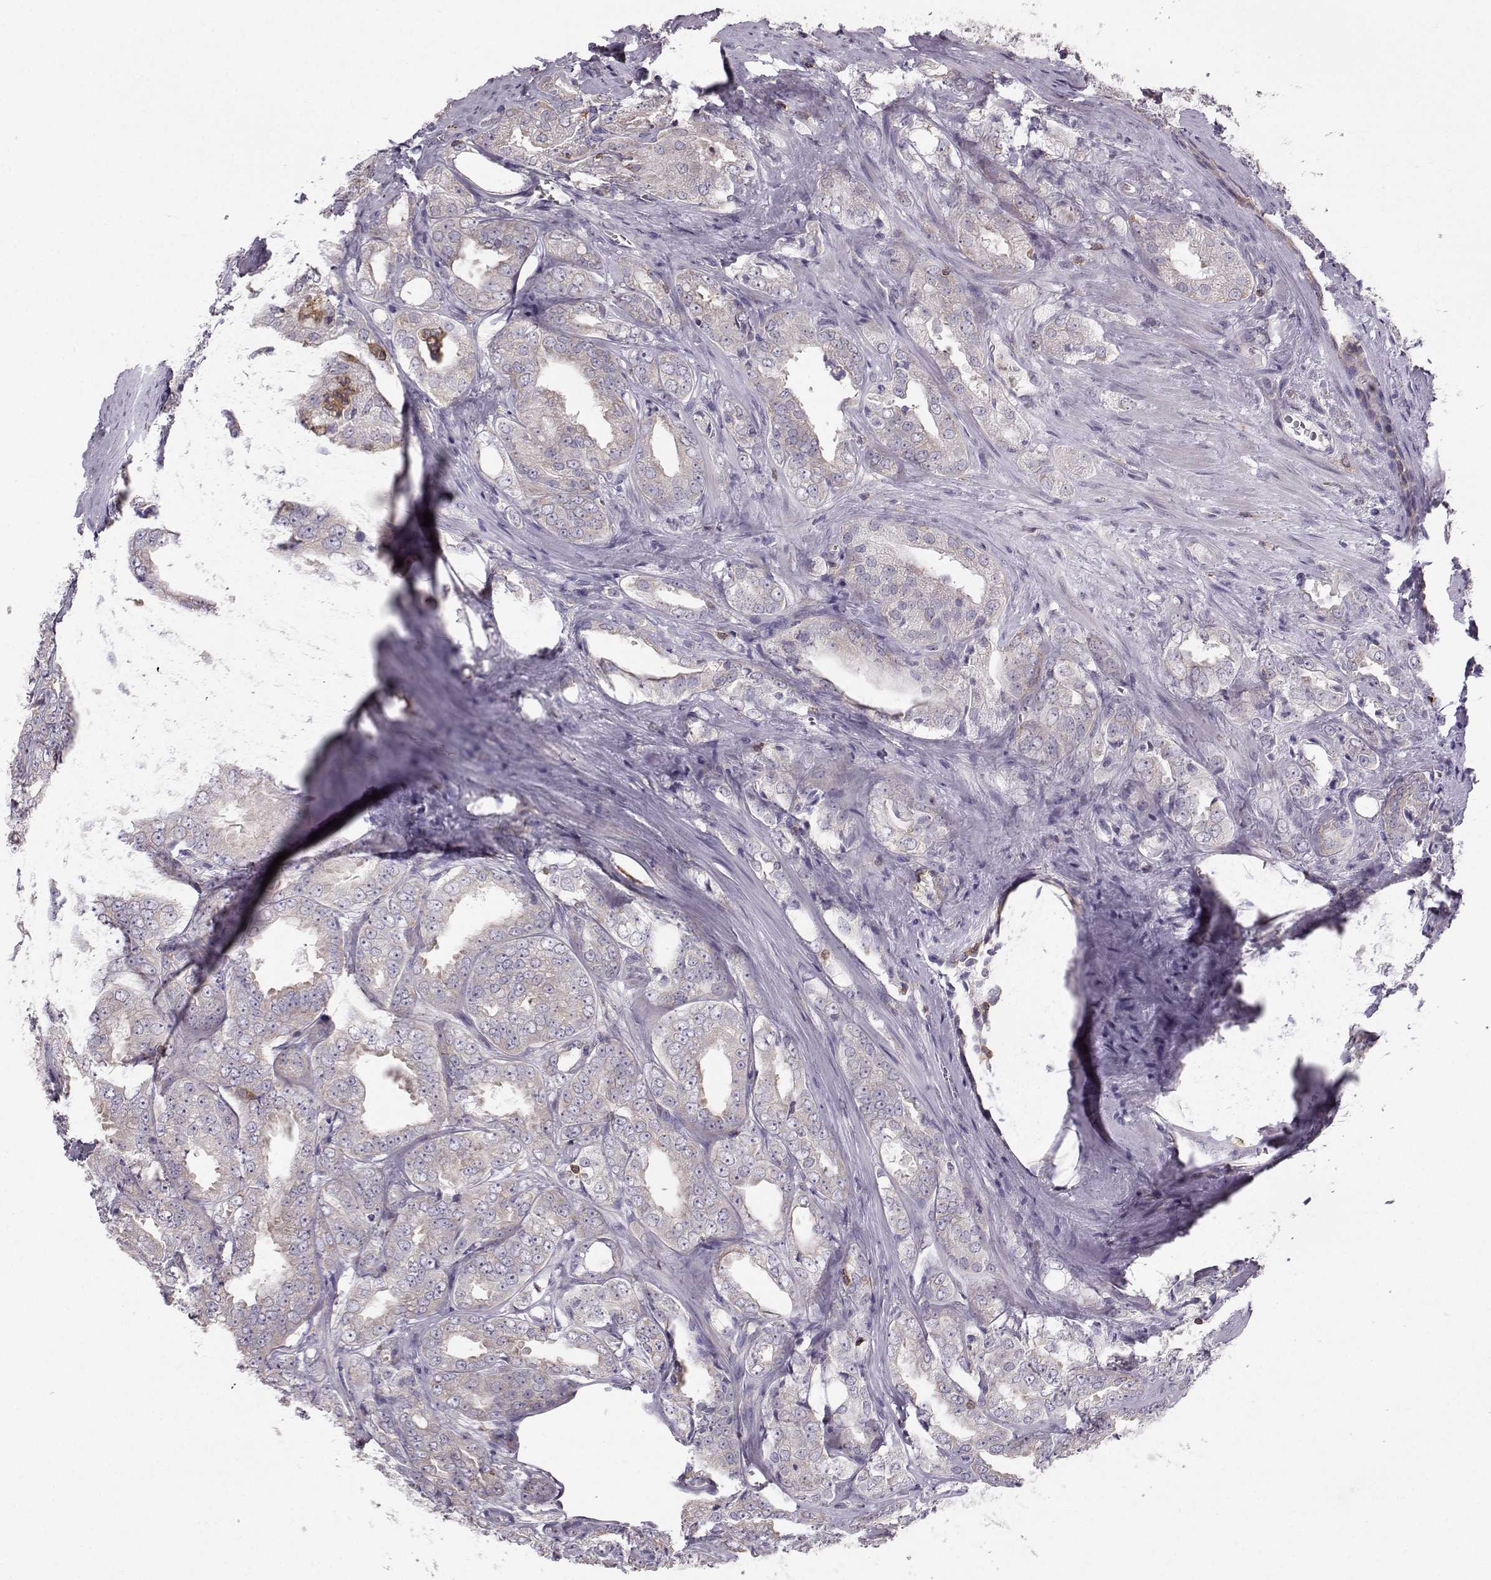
{"staining": {"intensity": "weak", "quantity": "<25%", "location": "cytoplasmic/membranous"}, "tissue": "prostate cancer", "cell_type": "Tumor cells", "image_type": "cancer", "snomed": [{"axis": "morphology", "description": "Adenocarcinoma, NOS"}, {"axis": "morphology", "description": "Adenocarcinoma, High grade"}, {"axis": "topography", "description": "Prostate"}], "caption": "Immunohistochemistry photomicrograph of neoplastic tissue: human adenocarcinoma (prostate) stained with DAB demonstrates no significant protein staining in tumor cells. Nuclei are stained in blue.", "gene": "ZBTB32", "patient": {"sex": "male", "age": 70}}